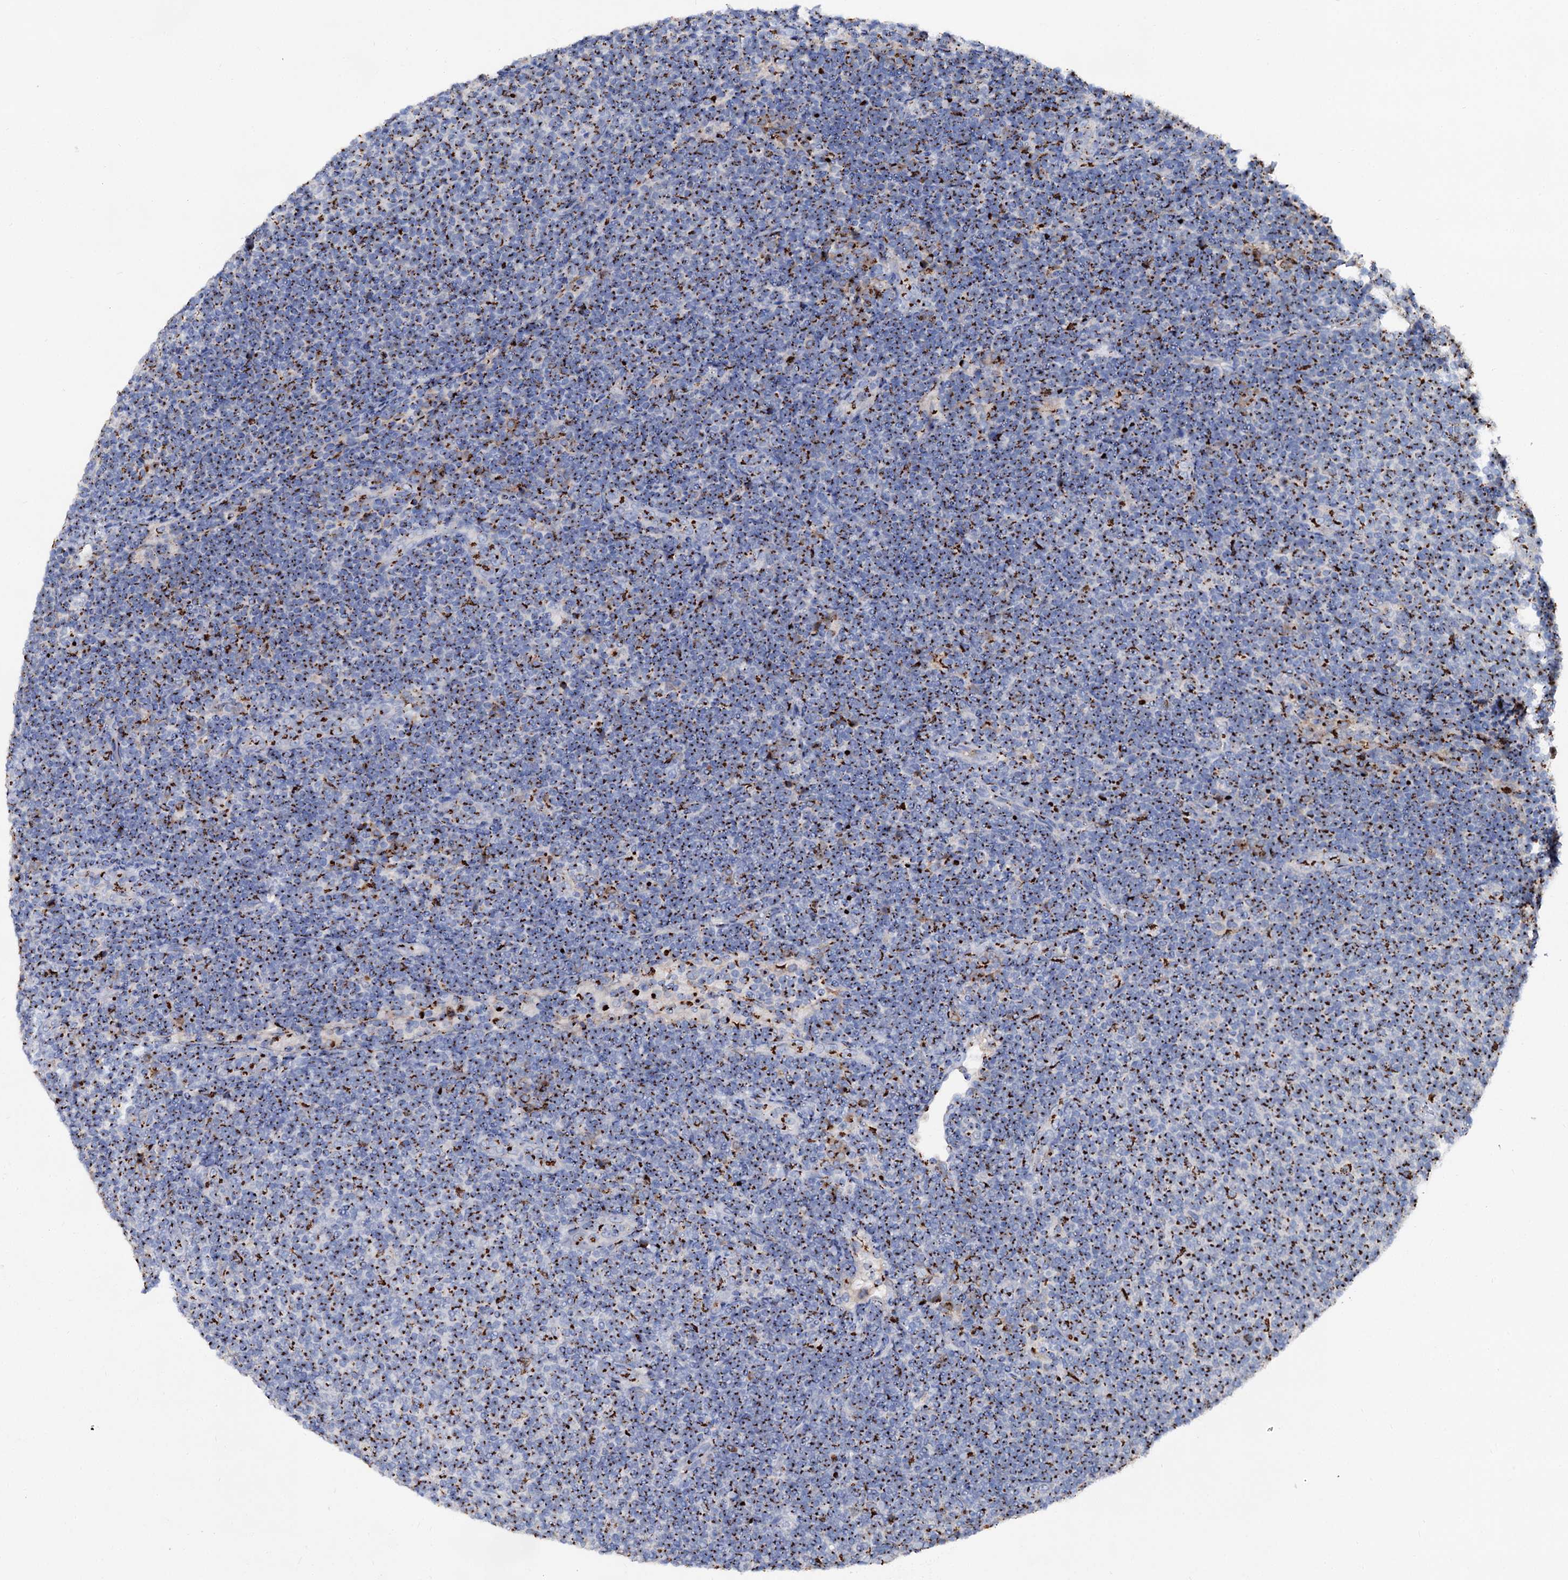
{"staining": {"intensity": "strong", "quantity": ">75%", "location": "cytoplasmic/membranous"}, "tissue": "lymphoma", "cell_type": "Tumor cells", "image_type": "cancer", "snomed": [{"axis": "morphology", "description": "Malignant lymphoma, non-Hodgkin's type, Low grade"}, {"axis": "topography", "description": "Lymph node"}], "caption": "This micrograph reveals lymphoma stained with immunohistochemistry (IHC) to label a protein in brown. The cytoplasmic/membranous of tumor cells show strong positivity for the protein. Nuclei are counter-stained blue.", "gene": "TM9SF3", "patient": {"sex": "male", "age": 66}}